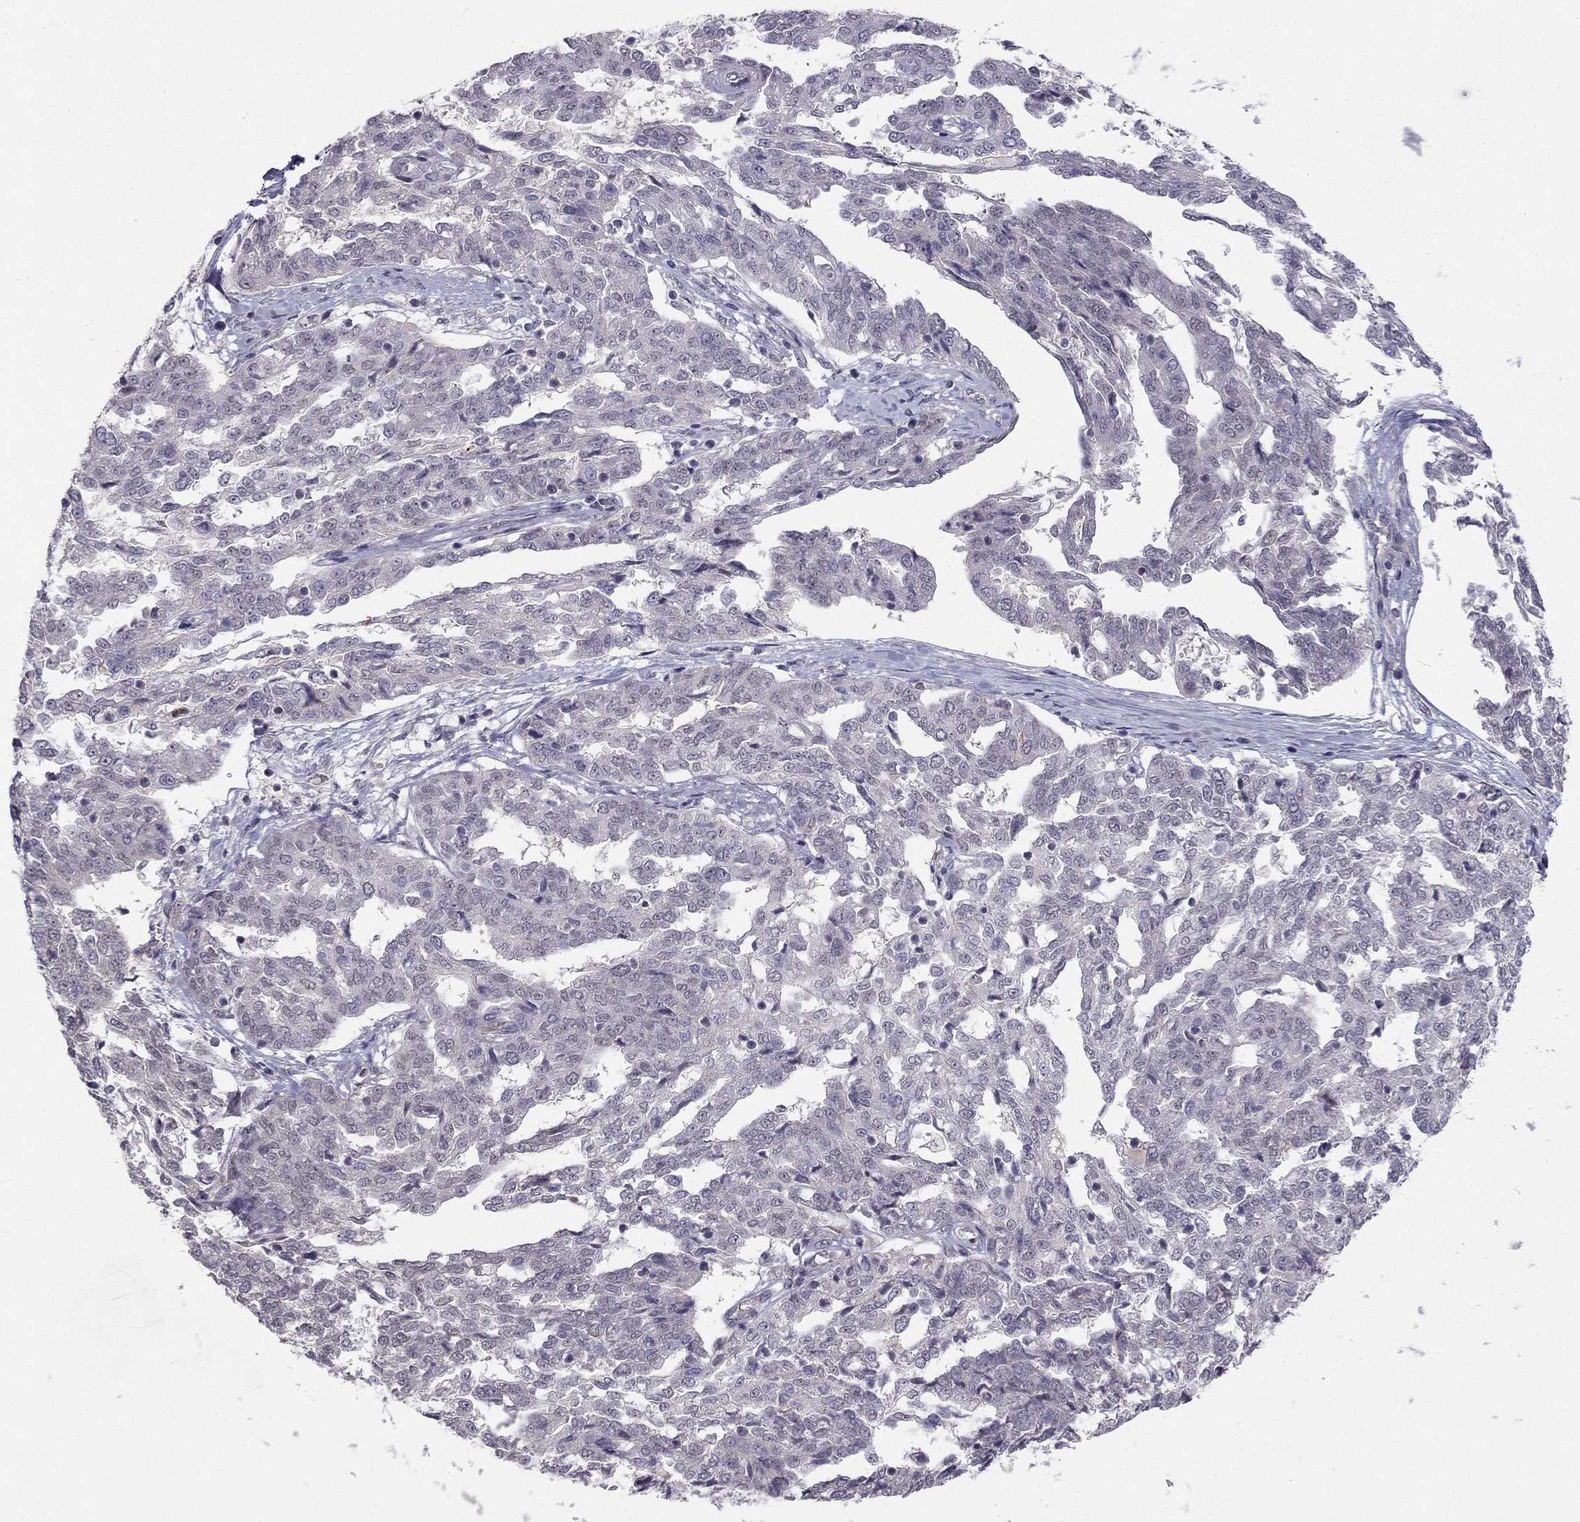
{"staining": {"intensity": "negative", "quantity": "none", "location": "none"}, "tissue": "ovarian cancer", "cell_type": "Tumor cells", "image_type": "cancer", "snomed": [{"axis": "morphology", "description": "Cystadenocarcinoma, serous, NOS"}, {"axis": "topography", "description": "Ovary"}], "caption": "Protein analysis of ovarian cancer displays no significant expression in tumor cells.", "gene": "CHST8", "patient": {"sex": "female", "age": 67}}